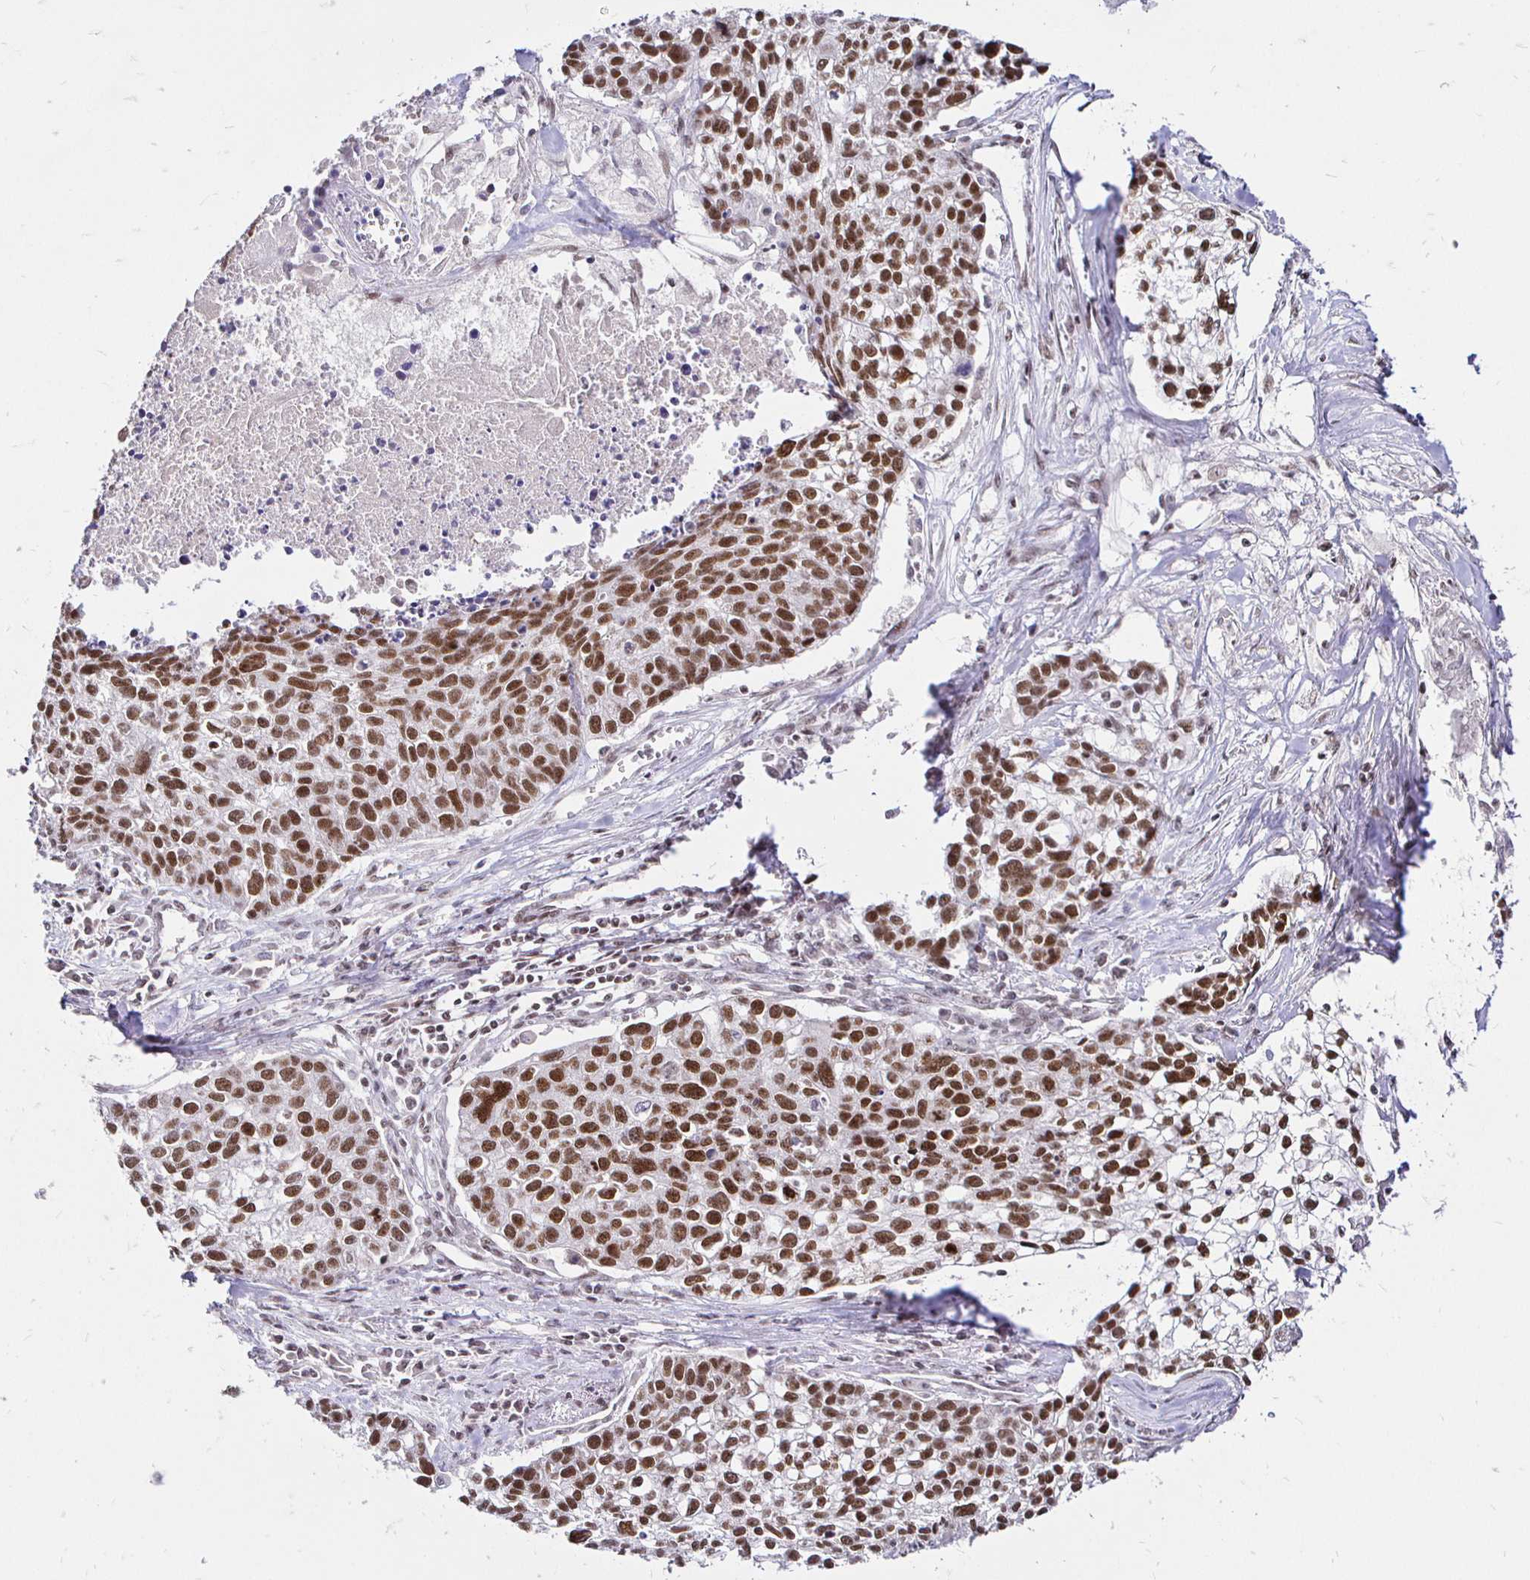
{"staining": {"intensity": "strong", "quantity": ">75%", "location": "nuclear"}, "tissue": "lung cancer", "cell_type": "Tumor cells", "image_type": "cancer", "snomed": [{"axis": "morphology", "description": "Squamous cell carcinoma, NOS"}, {"axis": "topography", "description": "Lung"}], "caption": "High-power microscopy captured an immunohistochemistry image of lung cancer (squamous cell carcinoma), revealing strong nuclear positivity in approximately >75% of tumor cells. (brown staining indicates protein expression, while blue staining denotes nuclei).", "gene": "SIN3A", "patient": {"sex": "male", "age": 74}}